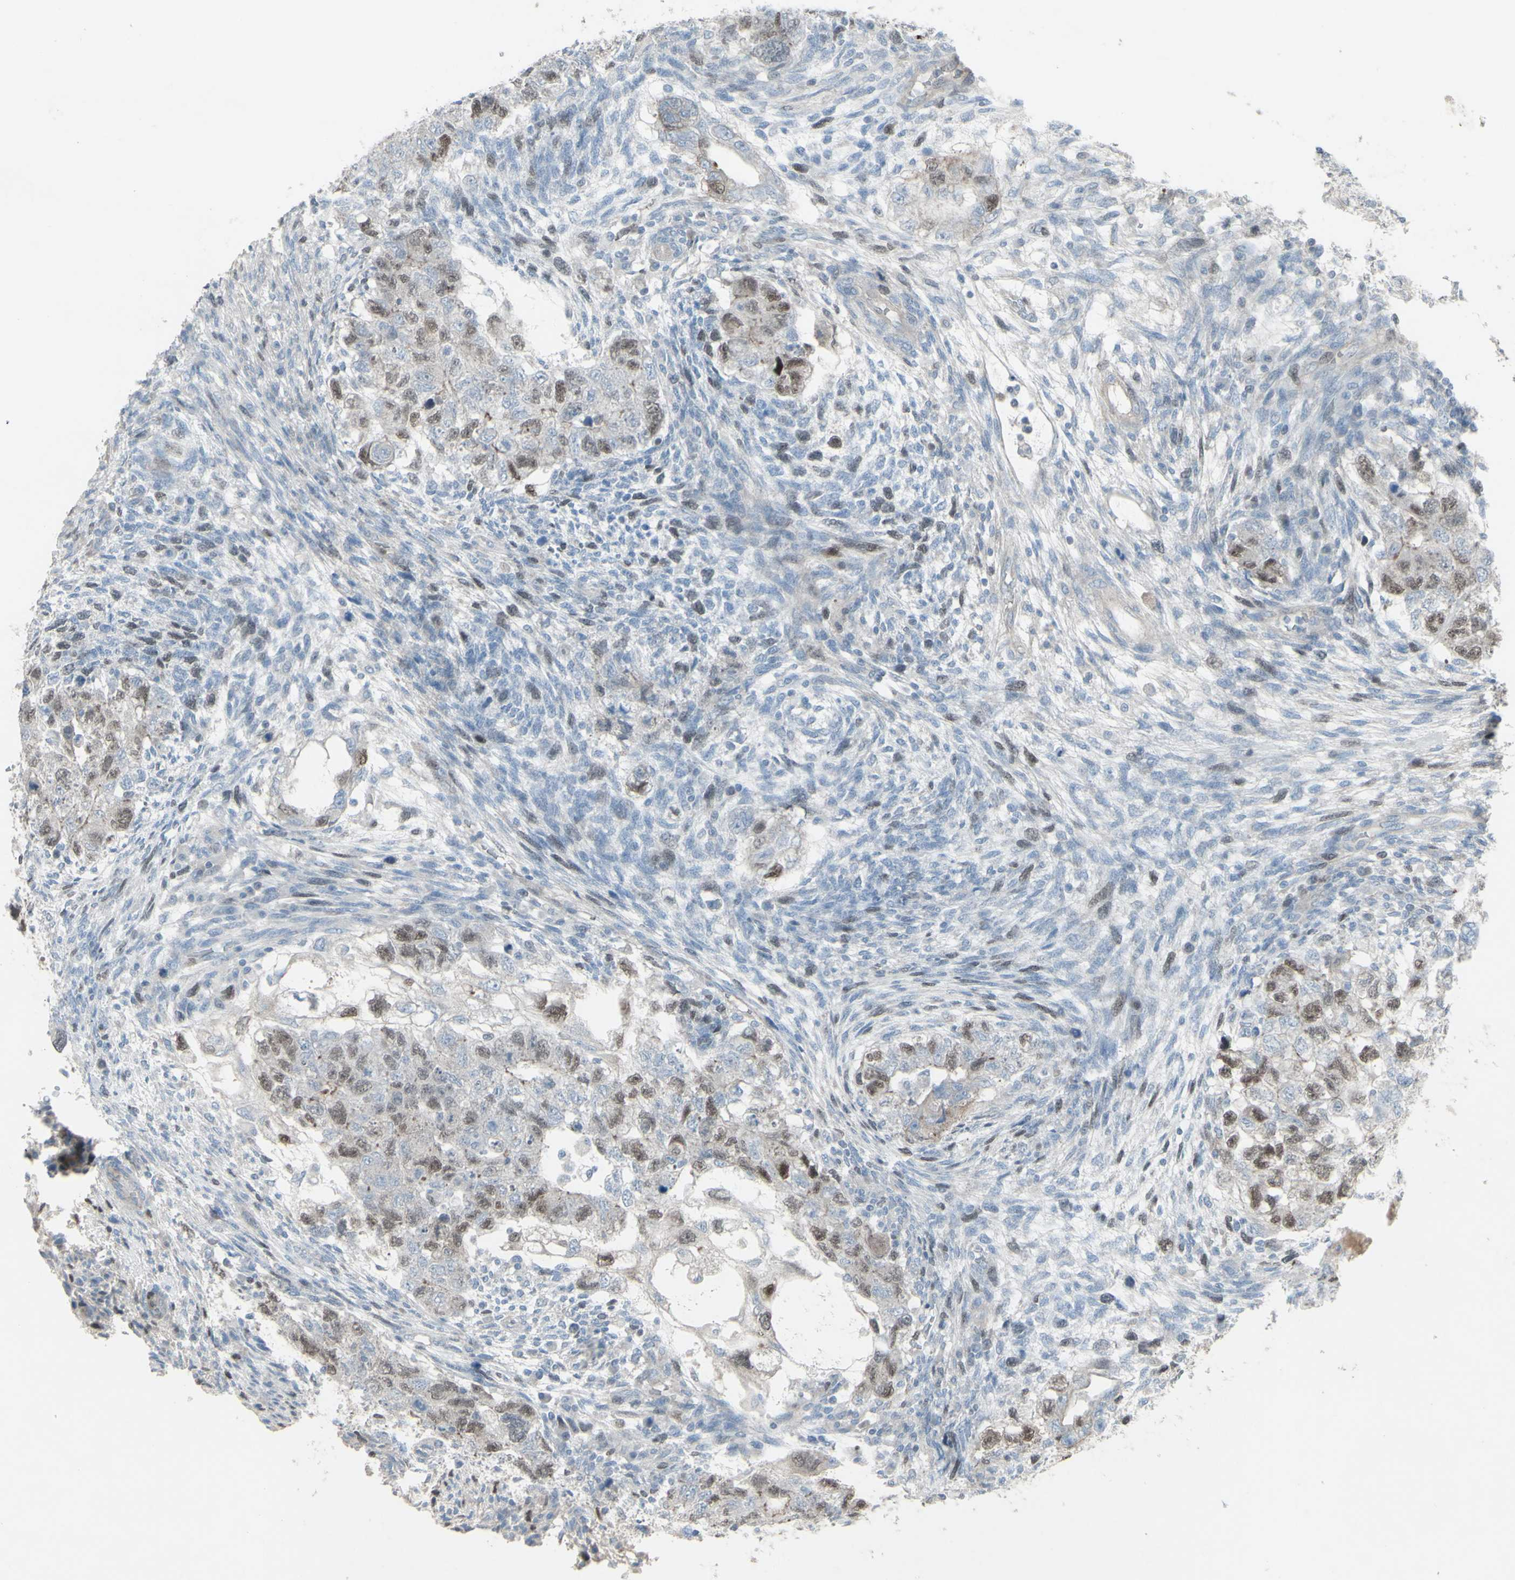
{"staining": {"intensity": "moderate", "quantity": "25%-75%", "location": "nuclear"}, "tissue": "testis cancer", "cell_type": "Tumor cells", "image_type": "cancer", "snomed": [{"axis": "morphology", "description": "Normal tissue, NOS"}, {"axis": "morphology", "description": "Carcinoma, Embryonal, NOS"}, {"axis": "topography", "description": "Testis"}], "caption": "High-magnification brightfield microscopy of testis cancer stained with DAB (3,3'-diaminobenzidine) (brown) and counterstained with hematoxylin (blue). tumor cells exhibit moderate nuclear positivity is appreciated in approximately25%-75% of cells. (DAB IHC with brightfield microscopy, high magnification).", "gene": "GMNN", "patient": {"sex": "male", "age": 36}}